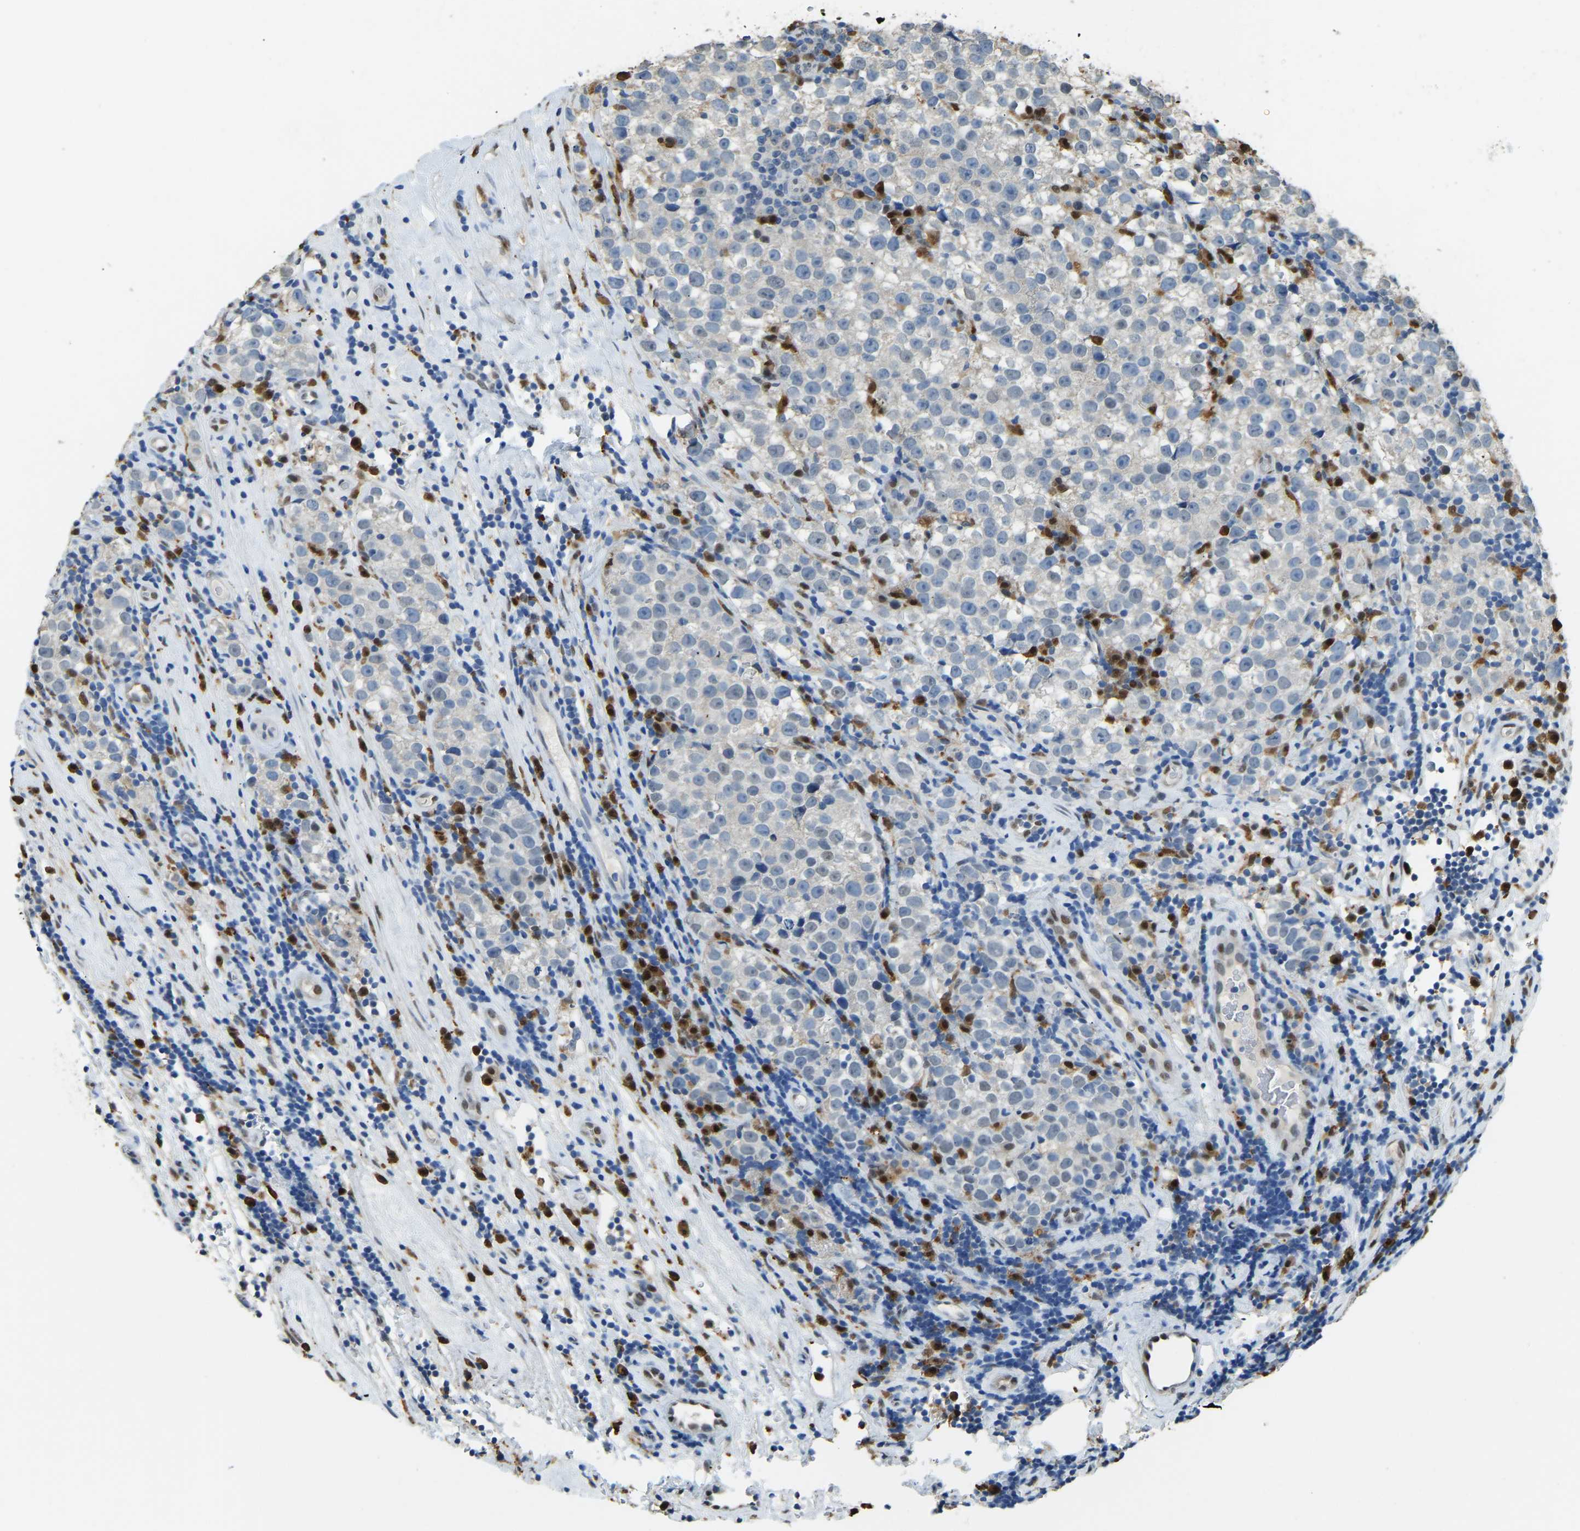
{"staining": {"intensity": "negative", "quantity": "none", "location": "none"}, "tissue": "testis cancer", "cell_type": "Tumor cells", "image_type": "cancer", "snomed": [{"axis": "morphology", "description": "Normal tissue, NOS"}, {"axis": "morphology", "description": "Seminoma, NOS"}, {"axis": "topography", "description": "Testis"}], "caption": "DAB immunohistochemical staining of human testis cancer exhibits no significant positivity in tumor cells. (Stains: DAB (3,3'-diaminobenzidine) IHC with hematoxylin counter stain, Microscopy: brightfield microscopy at high magnification).", "gene": "NANS", "patient": {"sex": "male", "age": 43}}